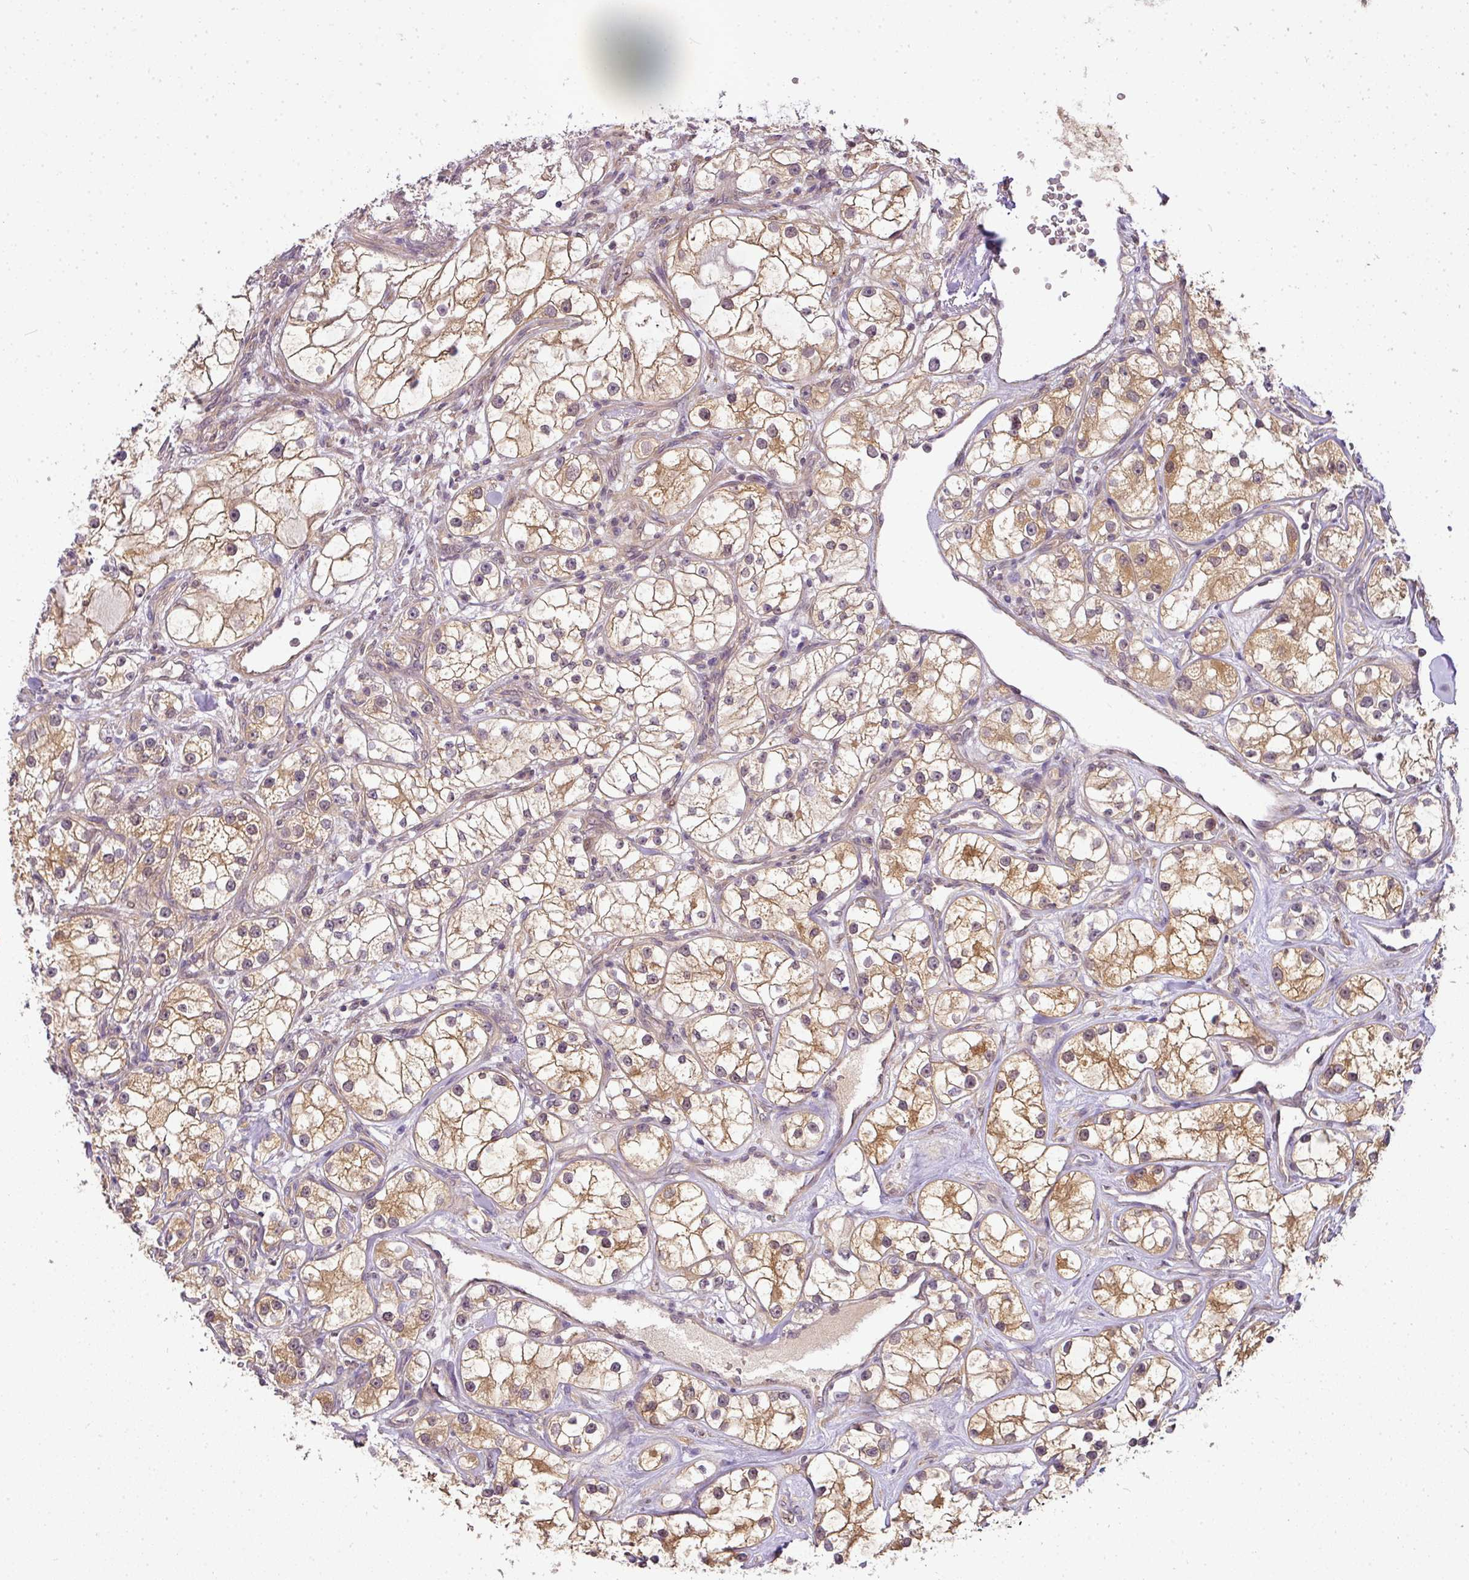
{"staining": {"intensity": "moderate", "quantity": "25%-75%", "location": "cytoplasmic/membranous"}, "tissue": "renal cancer", "cell_type": "Tumor cells", "image_type": "cancer", "snomed": [{"axis": "morphology", "description": "Adenocarcinoma, NOS"}, {"axis": "topography", "description": "Kidney"}], "caption": "Immunohistochemical staining of human renal cancer demonstrates moderate cytoplasmic/membranous protein positivity in about 25%-75% of tumor cells.", "gene": "ADH5", "patient": {"sex": "male", "age": 77}}